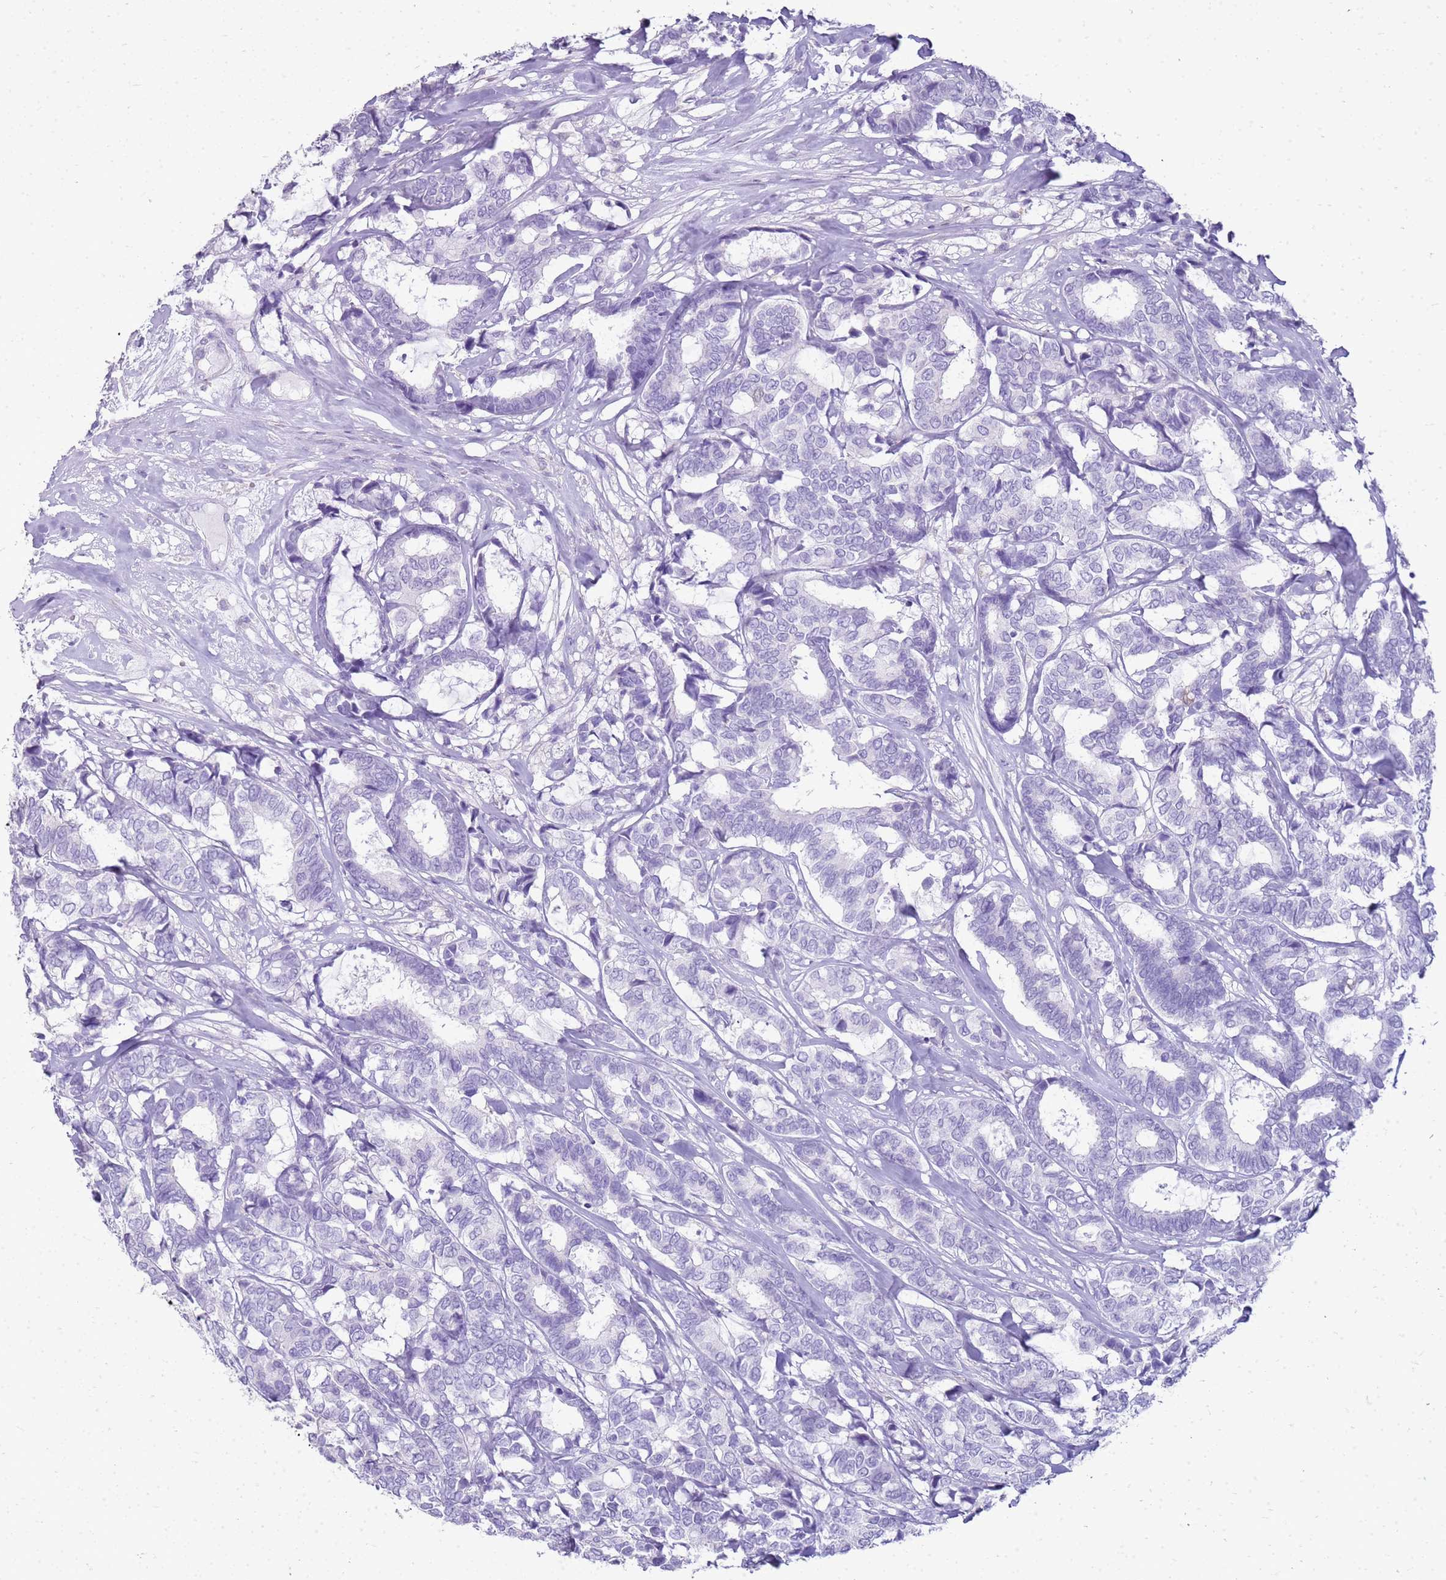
{"staining": {"intensity": "negative", "quantity": "none", "location": "none"}, "tissue": "breast cancer", "cell_type": "Tumor cells", "image_type": "cancer", "snomed": [{"axis": "morphology", "description": "Duct carcinoma"}, {"axis": "topography", "description": "Breast"}], "caption": "A high-resolution photomicrograph shows IHC staining of breast cancer (intraductal carcinoma), which exhibits no significant staining in tumor cells. Nuclei are stained in blue.", "gene": "SULT1E1", "patient": {"sex": "female", "age": 87}}